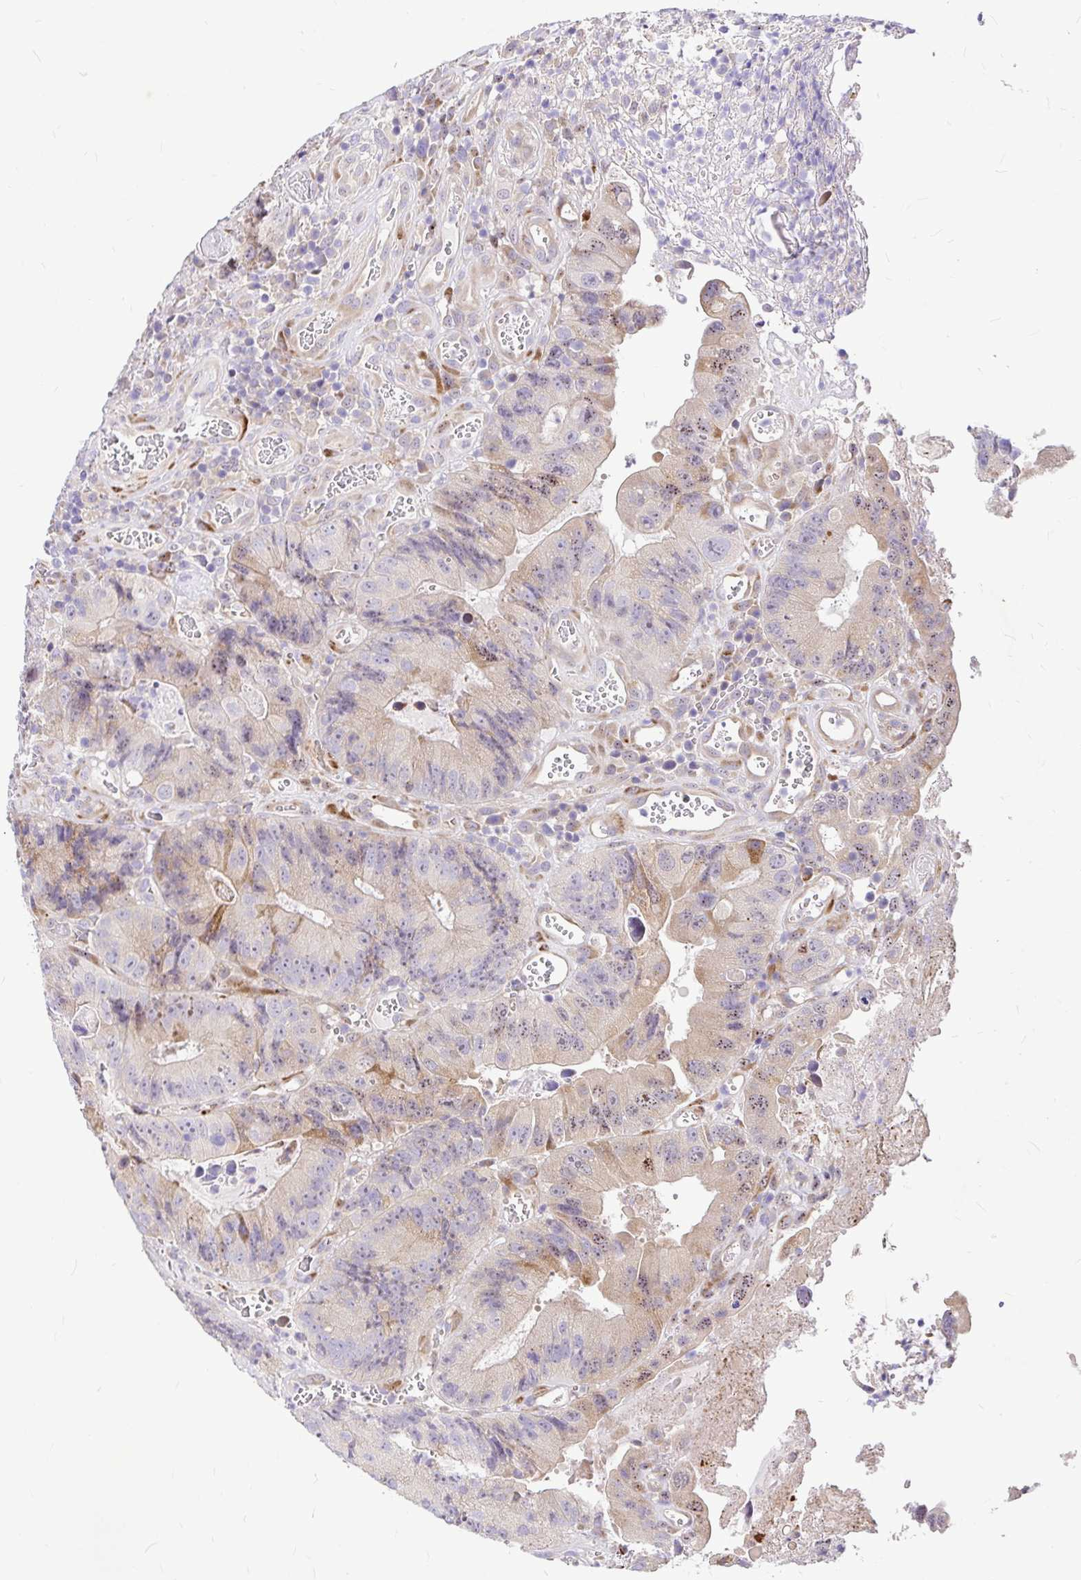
{"staining": {"intensity": "weak", "quantity": "<25%", "location": "cytoplasmic/membranous"}, "tissue": "colorectal cancer", "cell_type": "Tumor cells", "image_type": "cancer", "snomed": [{"axis": "morphology", "description": "Adenocarcinoma, NOS"}, {"axis": "topography", "description": "Colon"}], "caption": "A histopathology image of human adenocarcinoma (colorectal) is negative for staining in tumor cells. The staining is performed using DAB brown chromogen with nuclei counter-stained in using hematoxylin.", "gene": "GABBR2", "patient": {"sex": "female", "age": 86}}